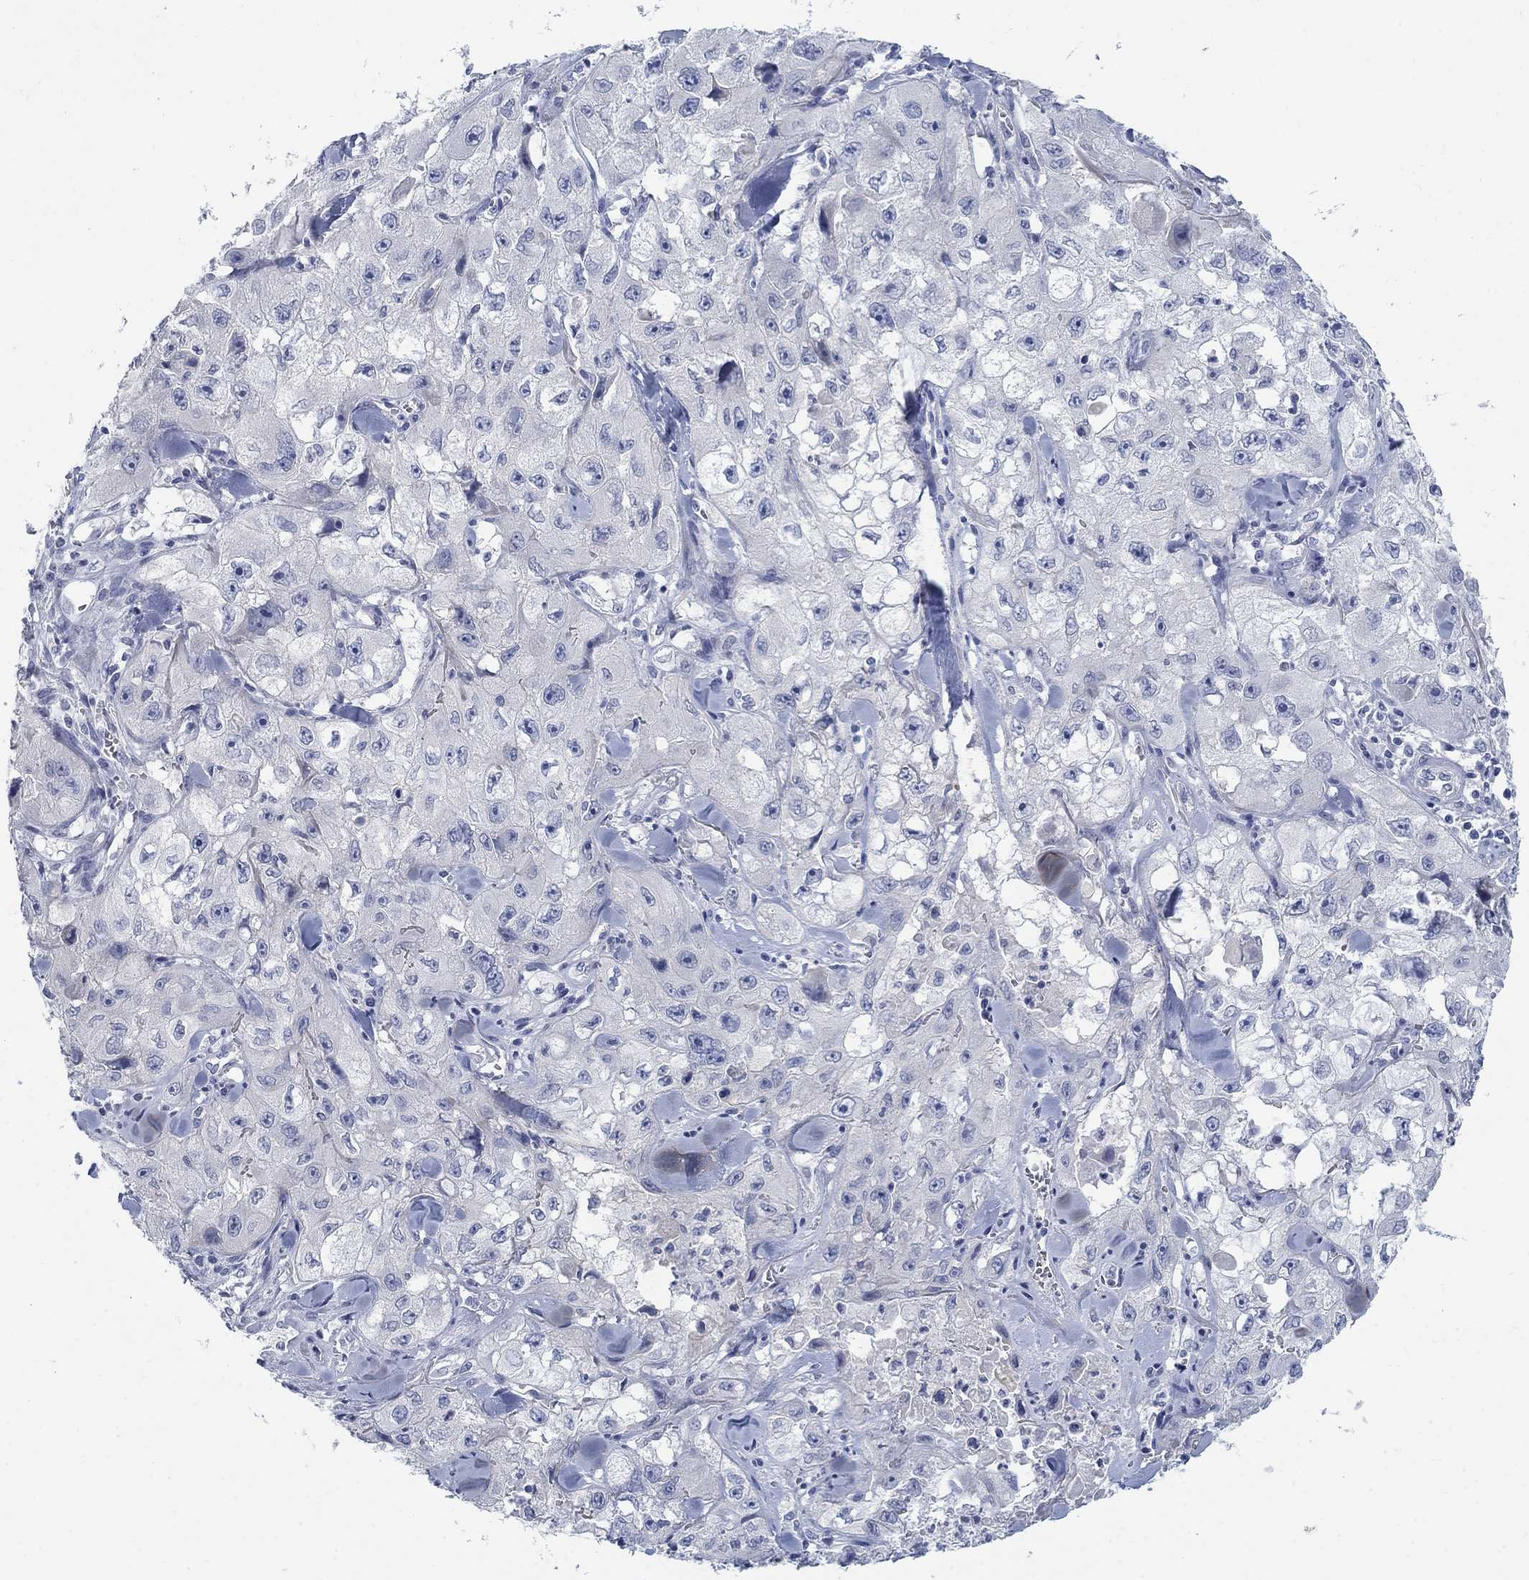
{"staining": {"intensity": "negative", "quantity": "none", "location": "none"}, "tissue": "skin cancer", "cell_type": "Tumor cells", "image_type": "cancer", "snomed": [{"axis": "morphology", "description": "Squamous cell carcinoma, NOS"}, {"axis": "topography", "description": "Skin"}, {"axis": "topography", "description": "Subcutis"}], "caption": "A photomicrograph of skin cancer stained for a protein displays no brown staining in tumor cells.", "gene": "DNER", "patient": {"sex": "male", "age": 73}}